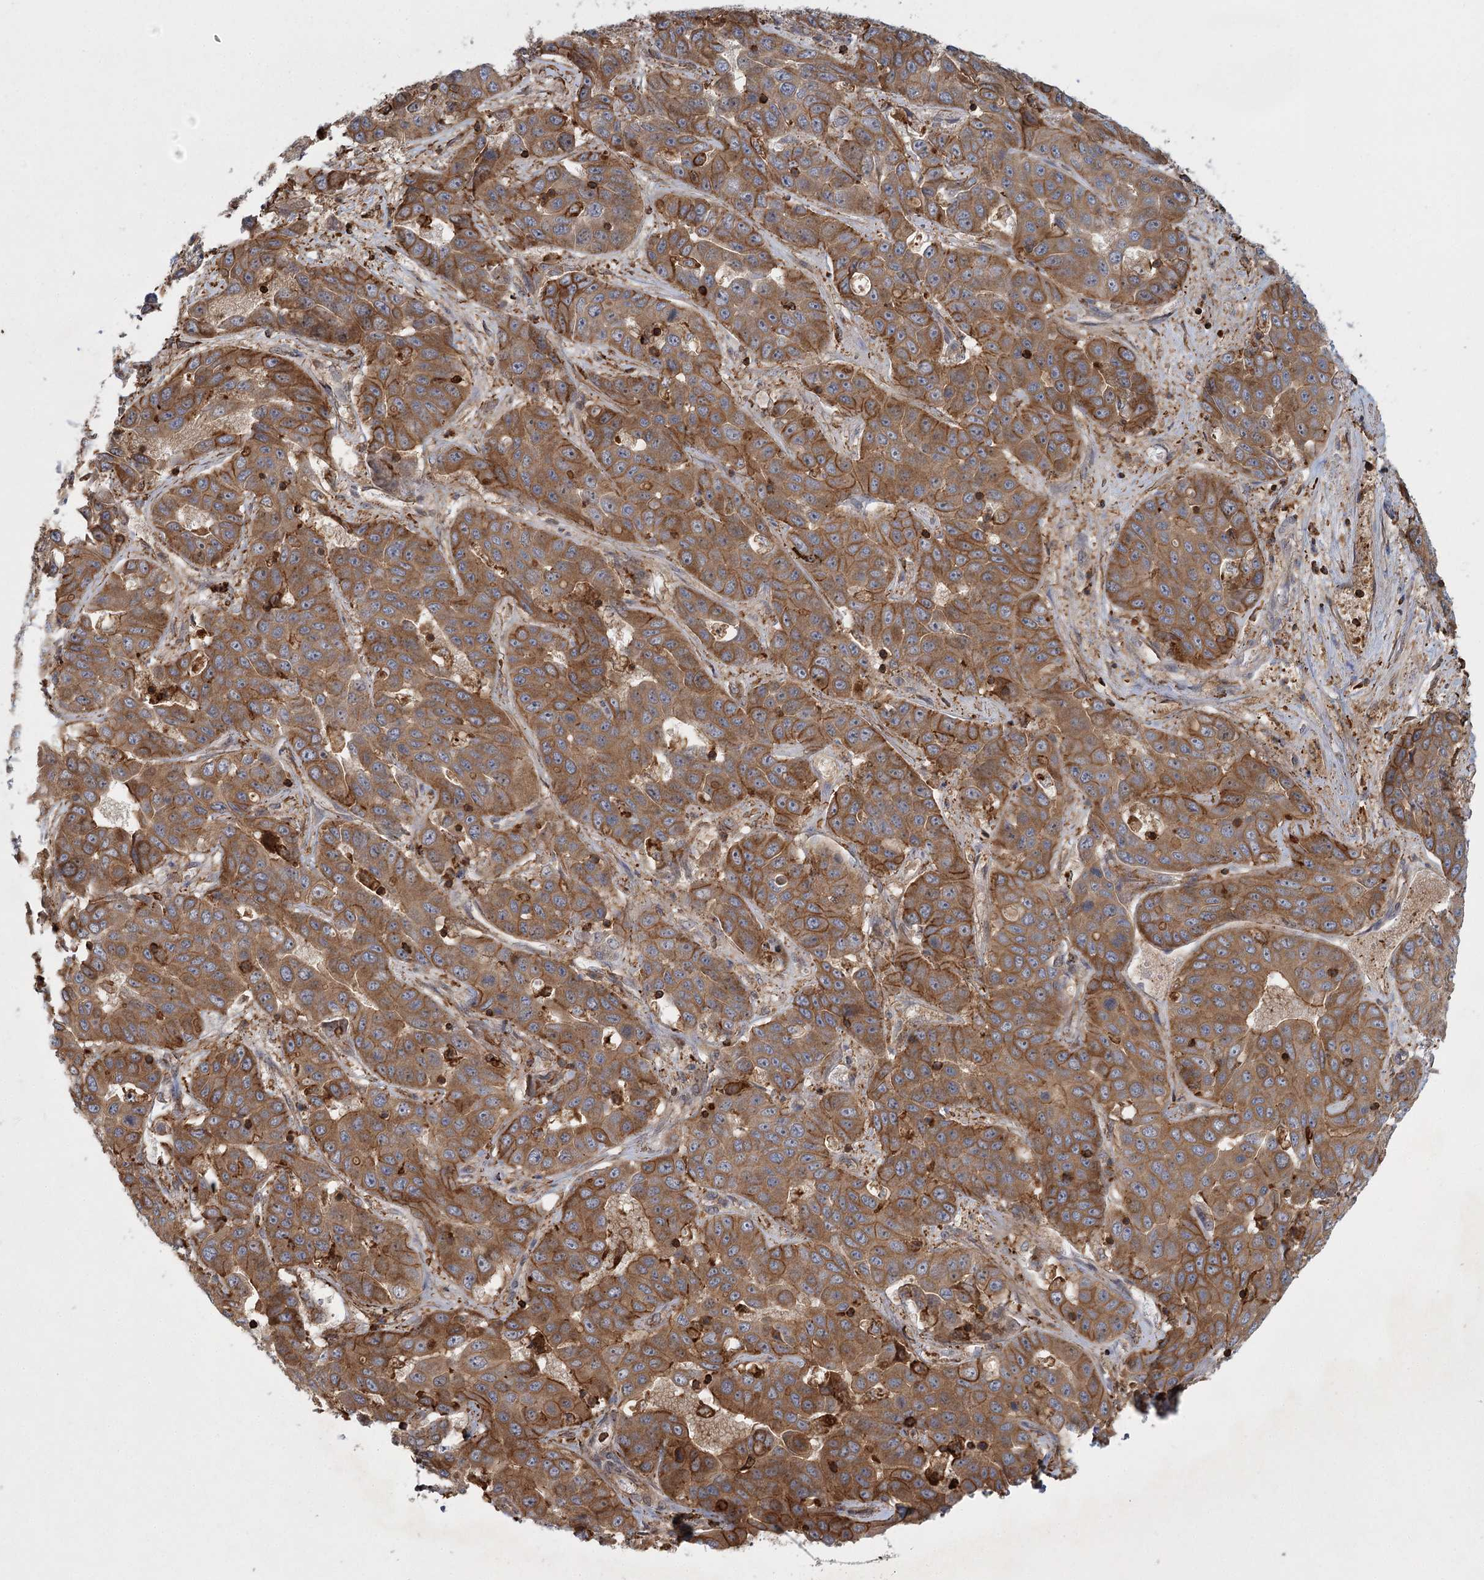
{"staining": {"intensity": "moderate", "quantity": ">75%", "location": "cytoplasmic/membranous"}, "tissue": "liver cancer", "cell_type": "Tumor cells", "image_type": "cancer", "snomed": [{"axis": "morphology", "description": "Cholangiocarcinoma"}, {"axis": "topography", "description": "Liver"}], "caption": "Immunohistochemistry (IHC) image of liver cholangiocarcinoma stained for a protein (brown), which reveals medium levels of moderate cytoplasmic/membranous expression in approximately >75% of tumor cells.", "gene": "MEPE", "patient": {"sex": "female", "age": 52}}